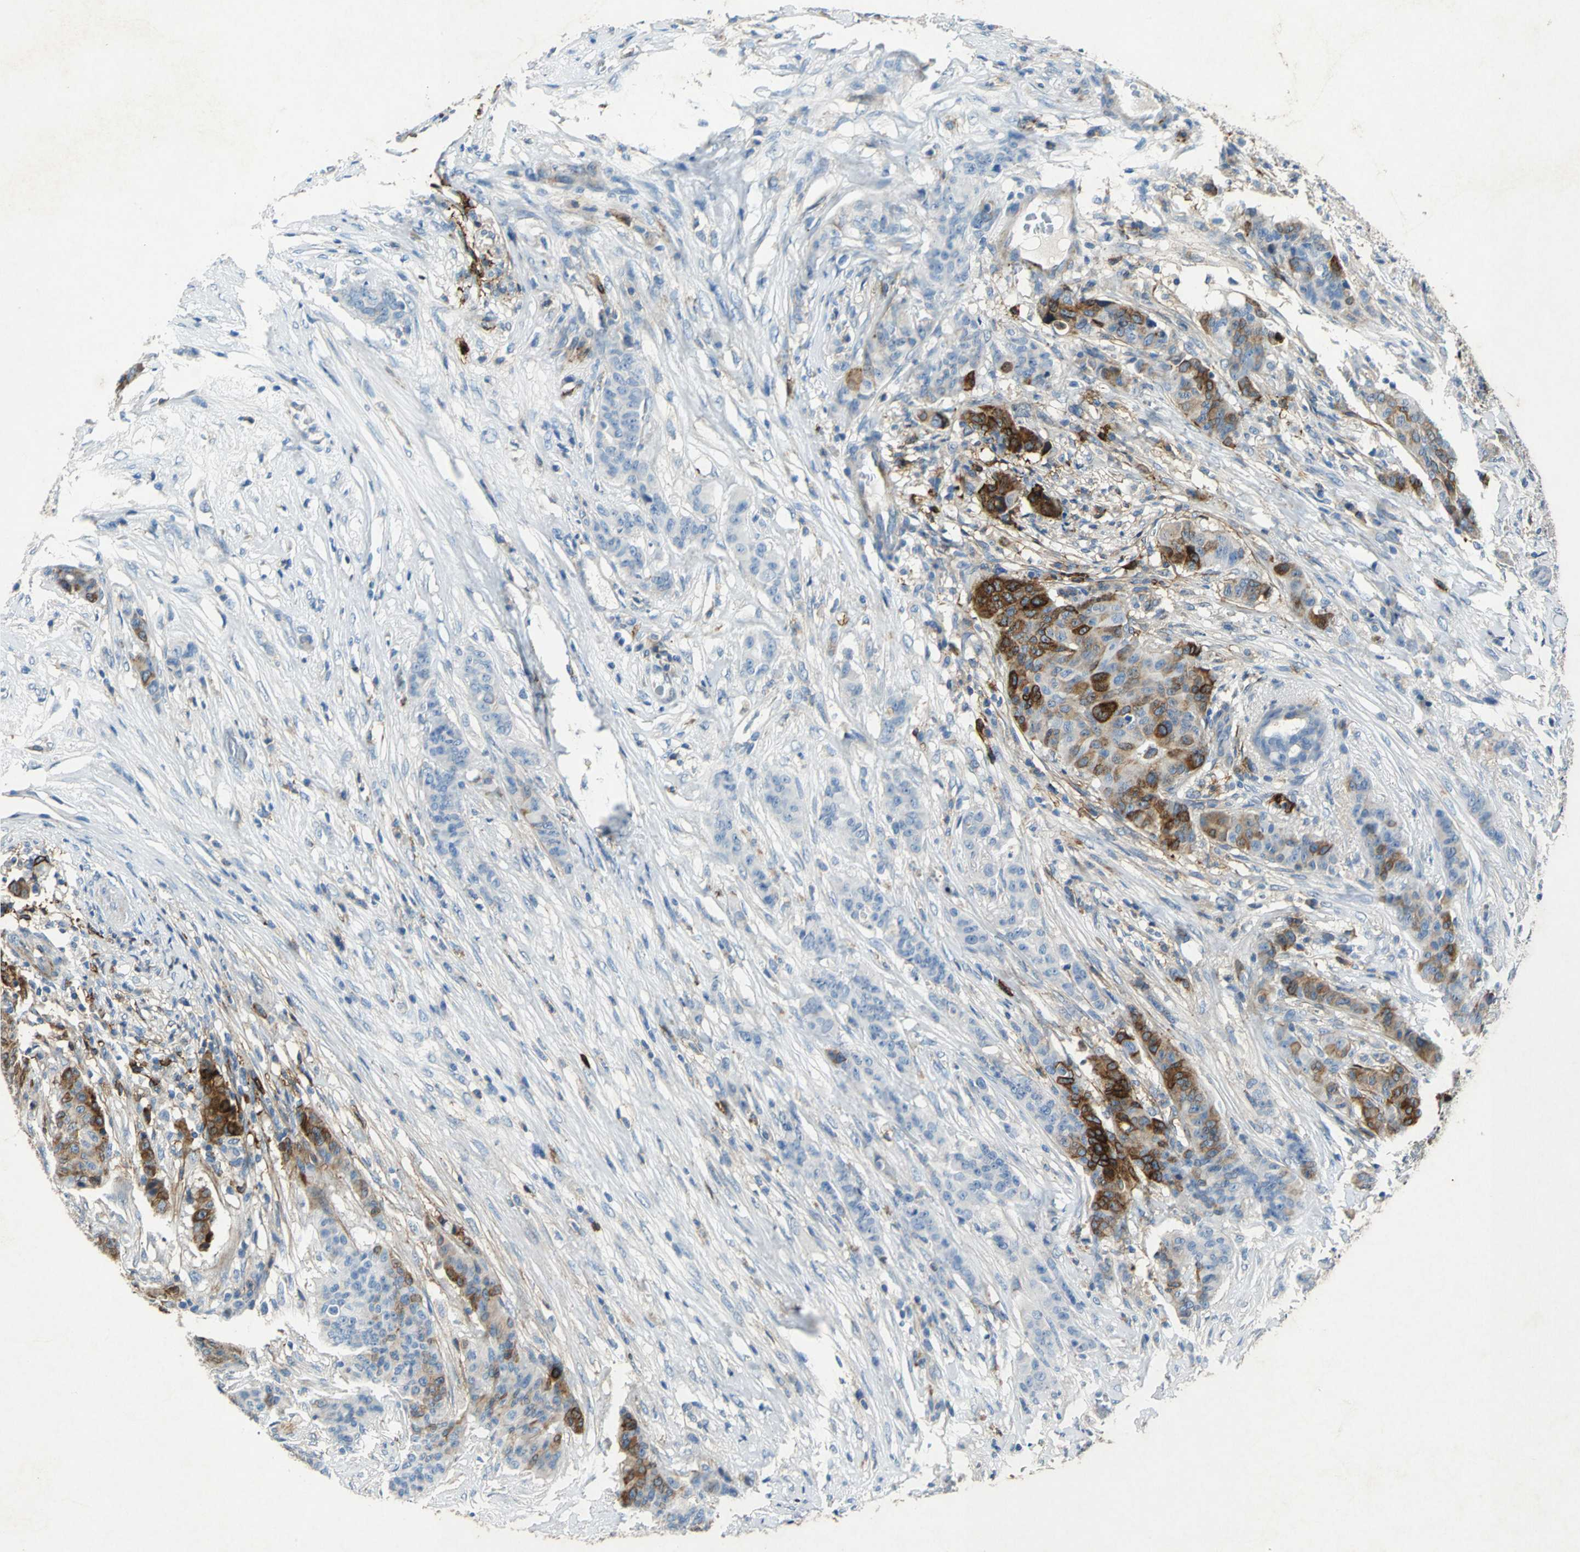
{"staining": {"intensity": "strong", "quantity": "25%-75%", "location": "cytoplasmic/membranous"}, "tissue": "breast cancer", "cell_type": "Tumor cells", "image_type": "cancer", "snomed": [{"axis": "morphology", "description": "Duct carcinoma"}, {"axis": "topography", "description": "Breast"}], "caption": "Brown immunohistochemical staining in human breast cancer (invasive ductal carcinoma) shows strong cytoplasmic/membranous expression in about 25%-75% of tumor cells.", "gene": "RPS13", "patient": {"sex": "female", "age": 40}}